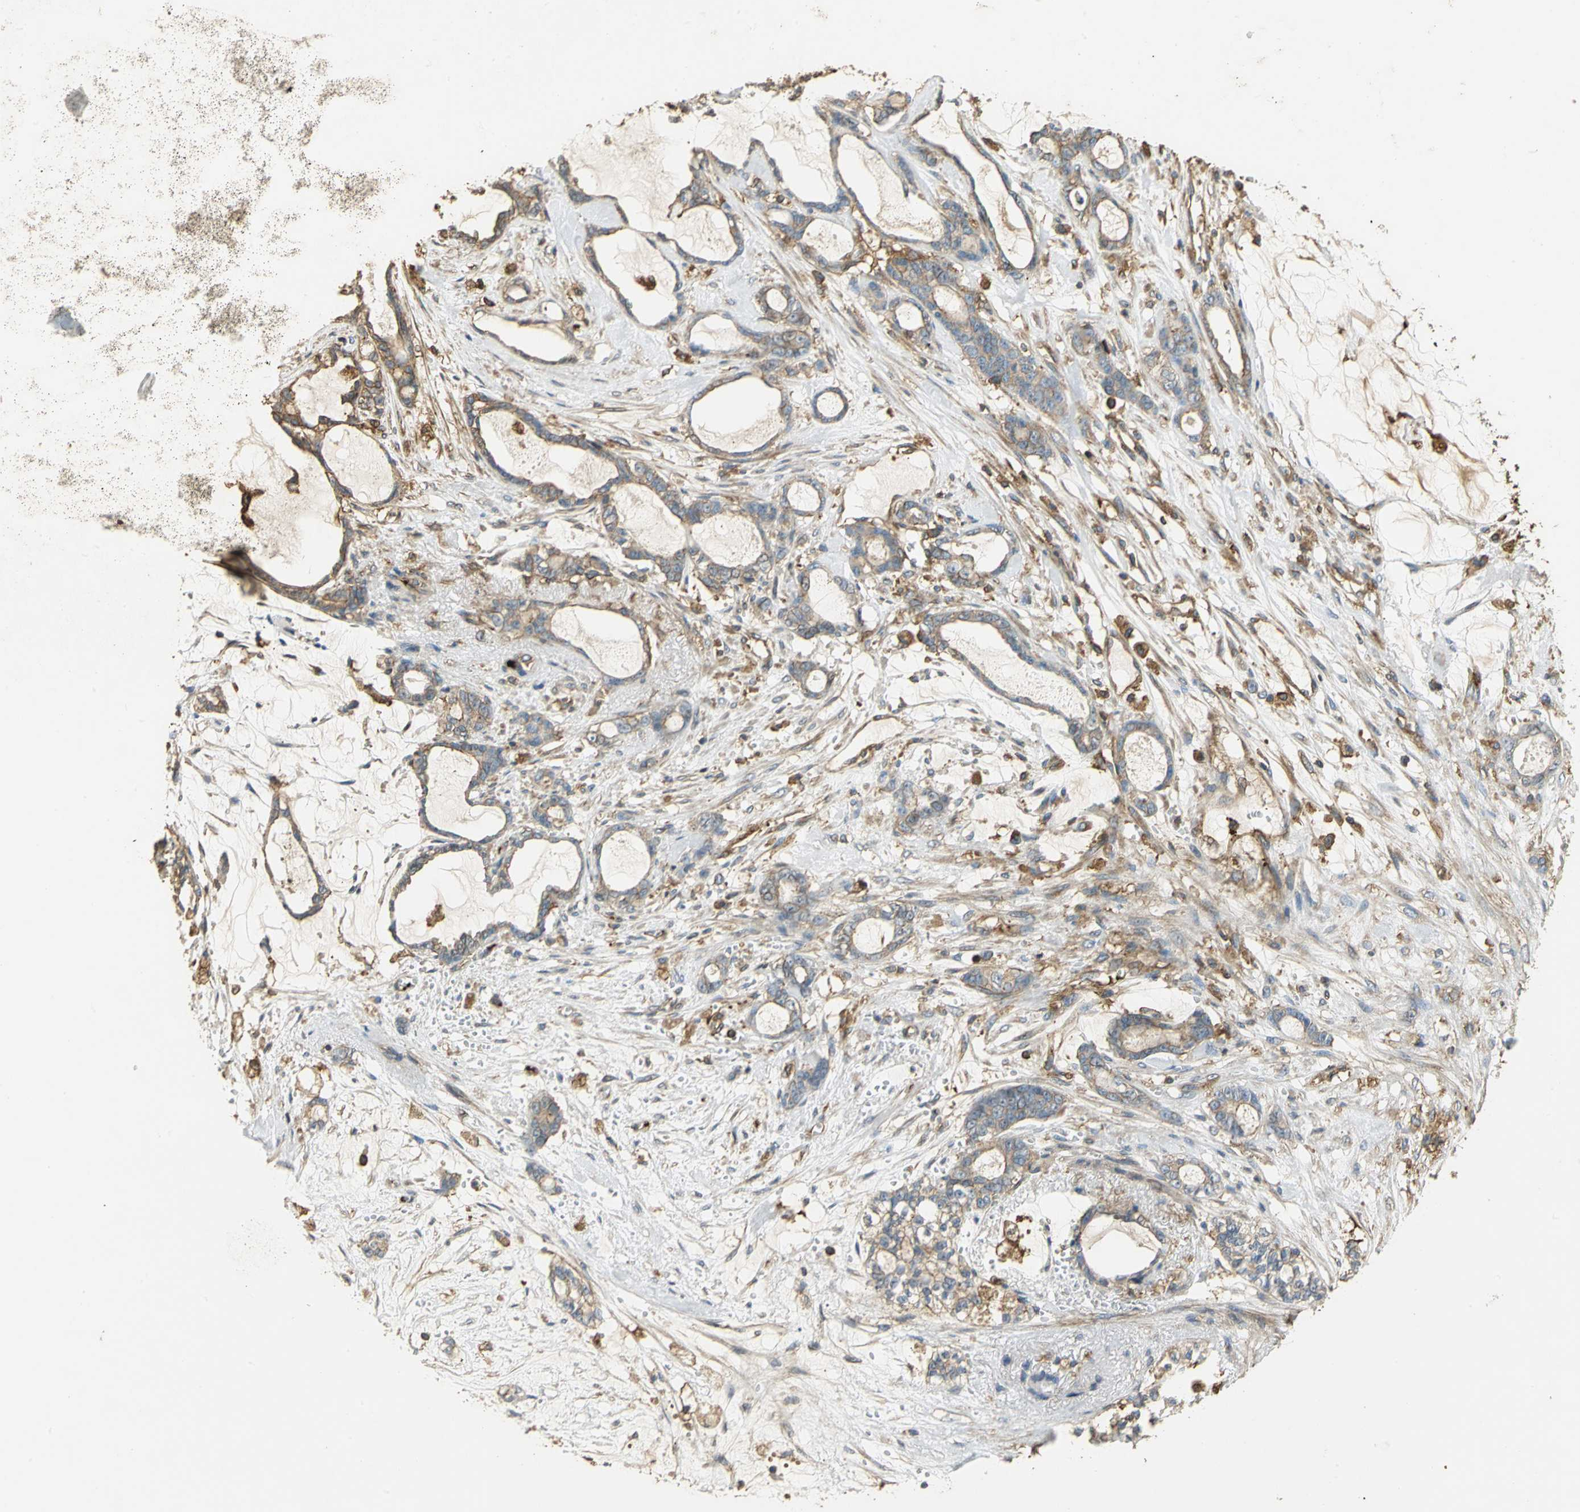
{"staining": {"intensity": "weak", "quantity": ">75%", "location": "cytoplasmic/membranous"}, "tissue": "pancreatic cancer", "cell_type": "Tumor cells", "image_type": "cancer", "snomed": [{"axis": "morphology", "description": "Adenocarcinoma, NOS"}, {"axis": "topography", "description": "Pancreas"}], "caption": "Adenocarcinoma (pancreatic) stained with DAB (3,3'-diaminobenzidine) immunohistochemistry shows low levels of weak cytoplasmic/membranous positivity in about >75% of tumor cells.", "gene": "TLN1", "patient": {"sex": "female", "age": 73}}